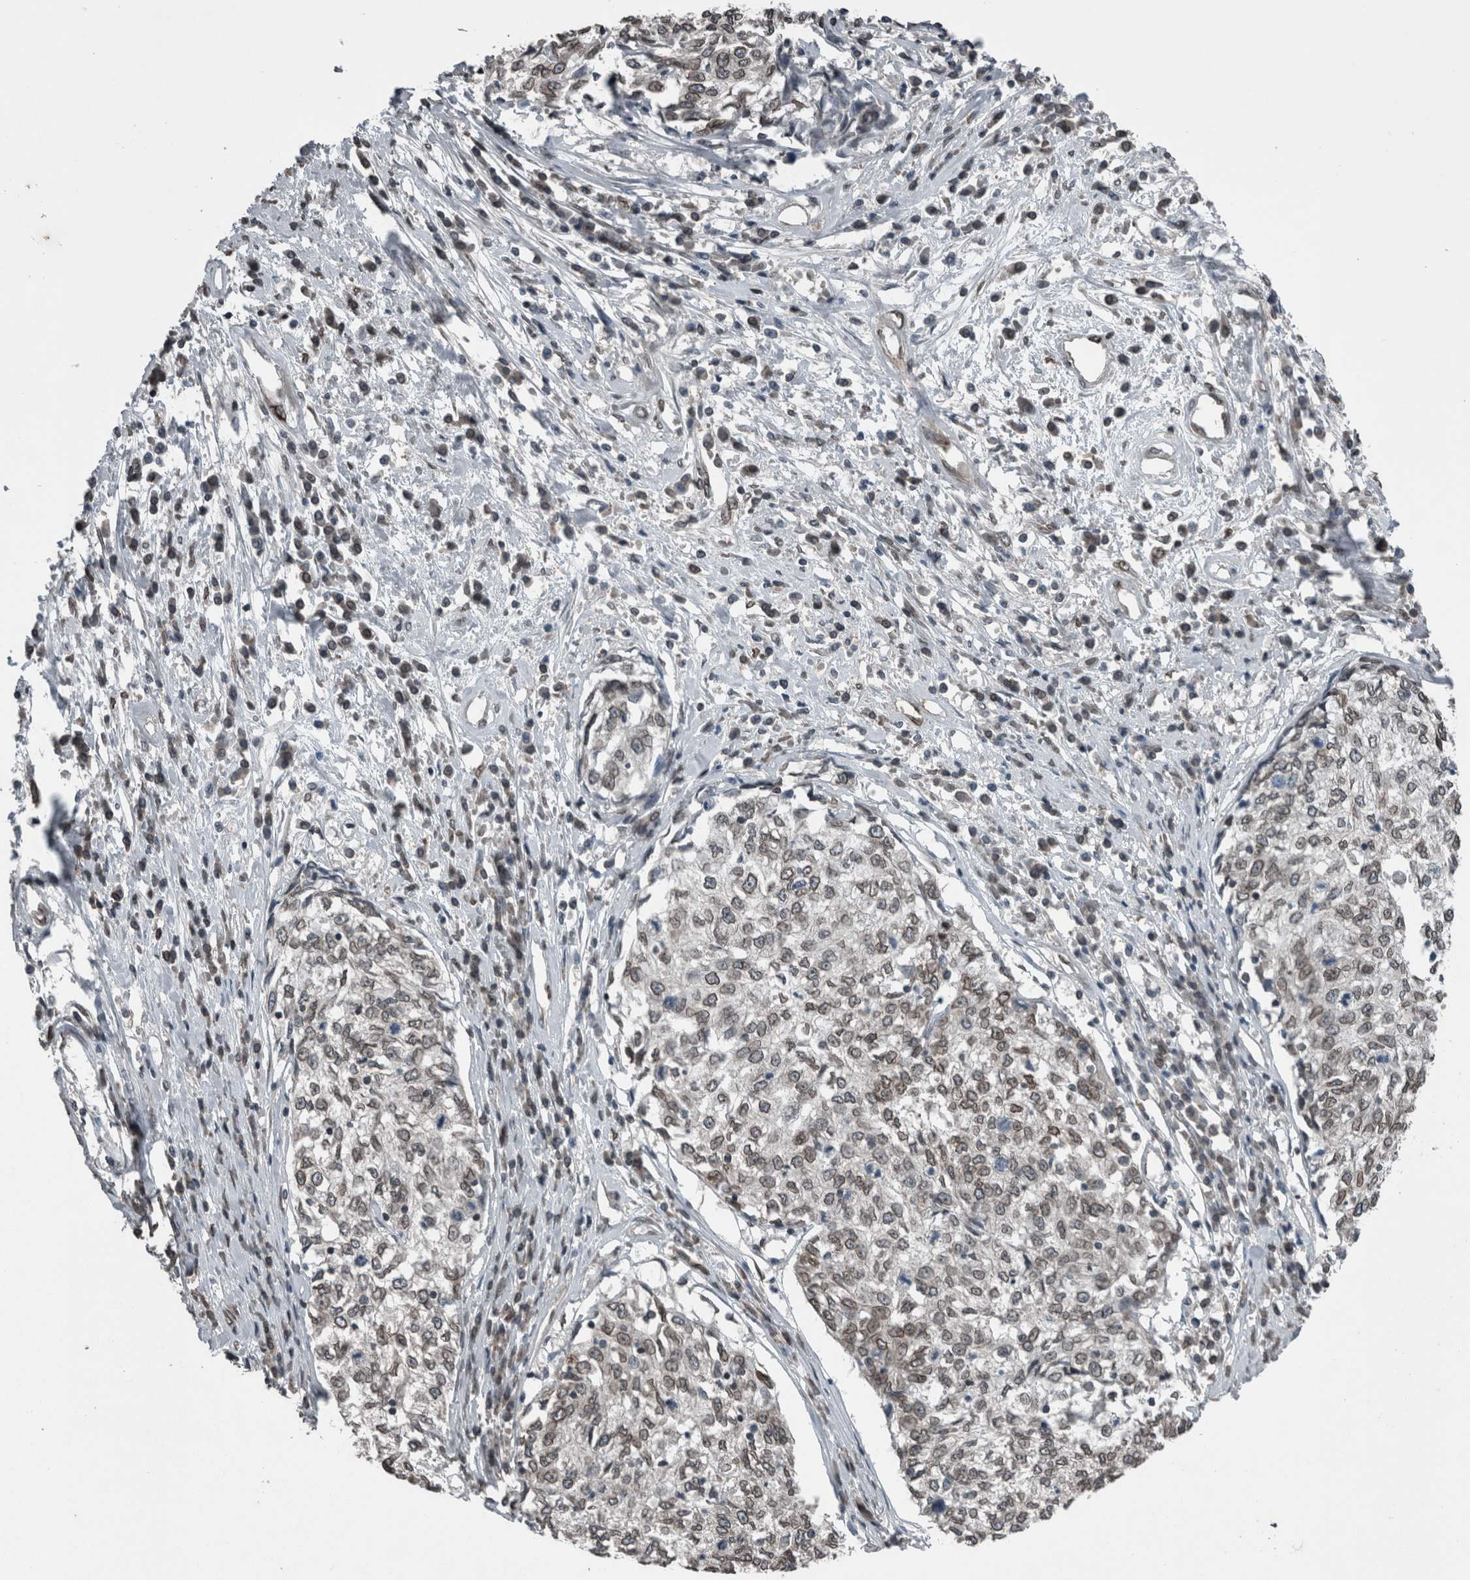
{"staining": {"intensity": "moderate", "quantity": ">75%", "location": "cytoplasmic/membranous,nuclear"}, "tissue": "cervical cancer", "cell_type": "Tumor cells", "image_type": "cancer", "snomed": [{"axis": "morphology", "description": "Squamous cell carcinoma, NOS"}, {"axis": "topography", "description": "Cervix"}], "caption": "Human squamous cell carcinoma (cervical) stained with a brown dye reveals moderate cytoplasmic/membranous and nuclear positive staining in about >75% of tumor cells.", "gene": "RANBP2", "patient": {"sex": "female", "age": 57}}